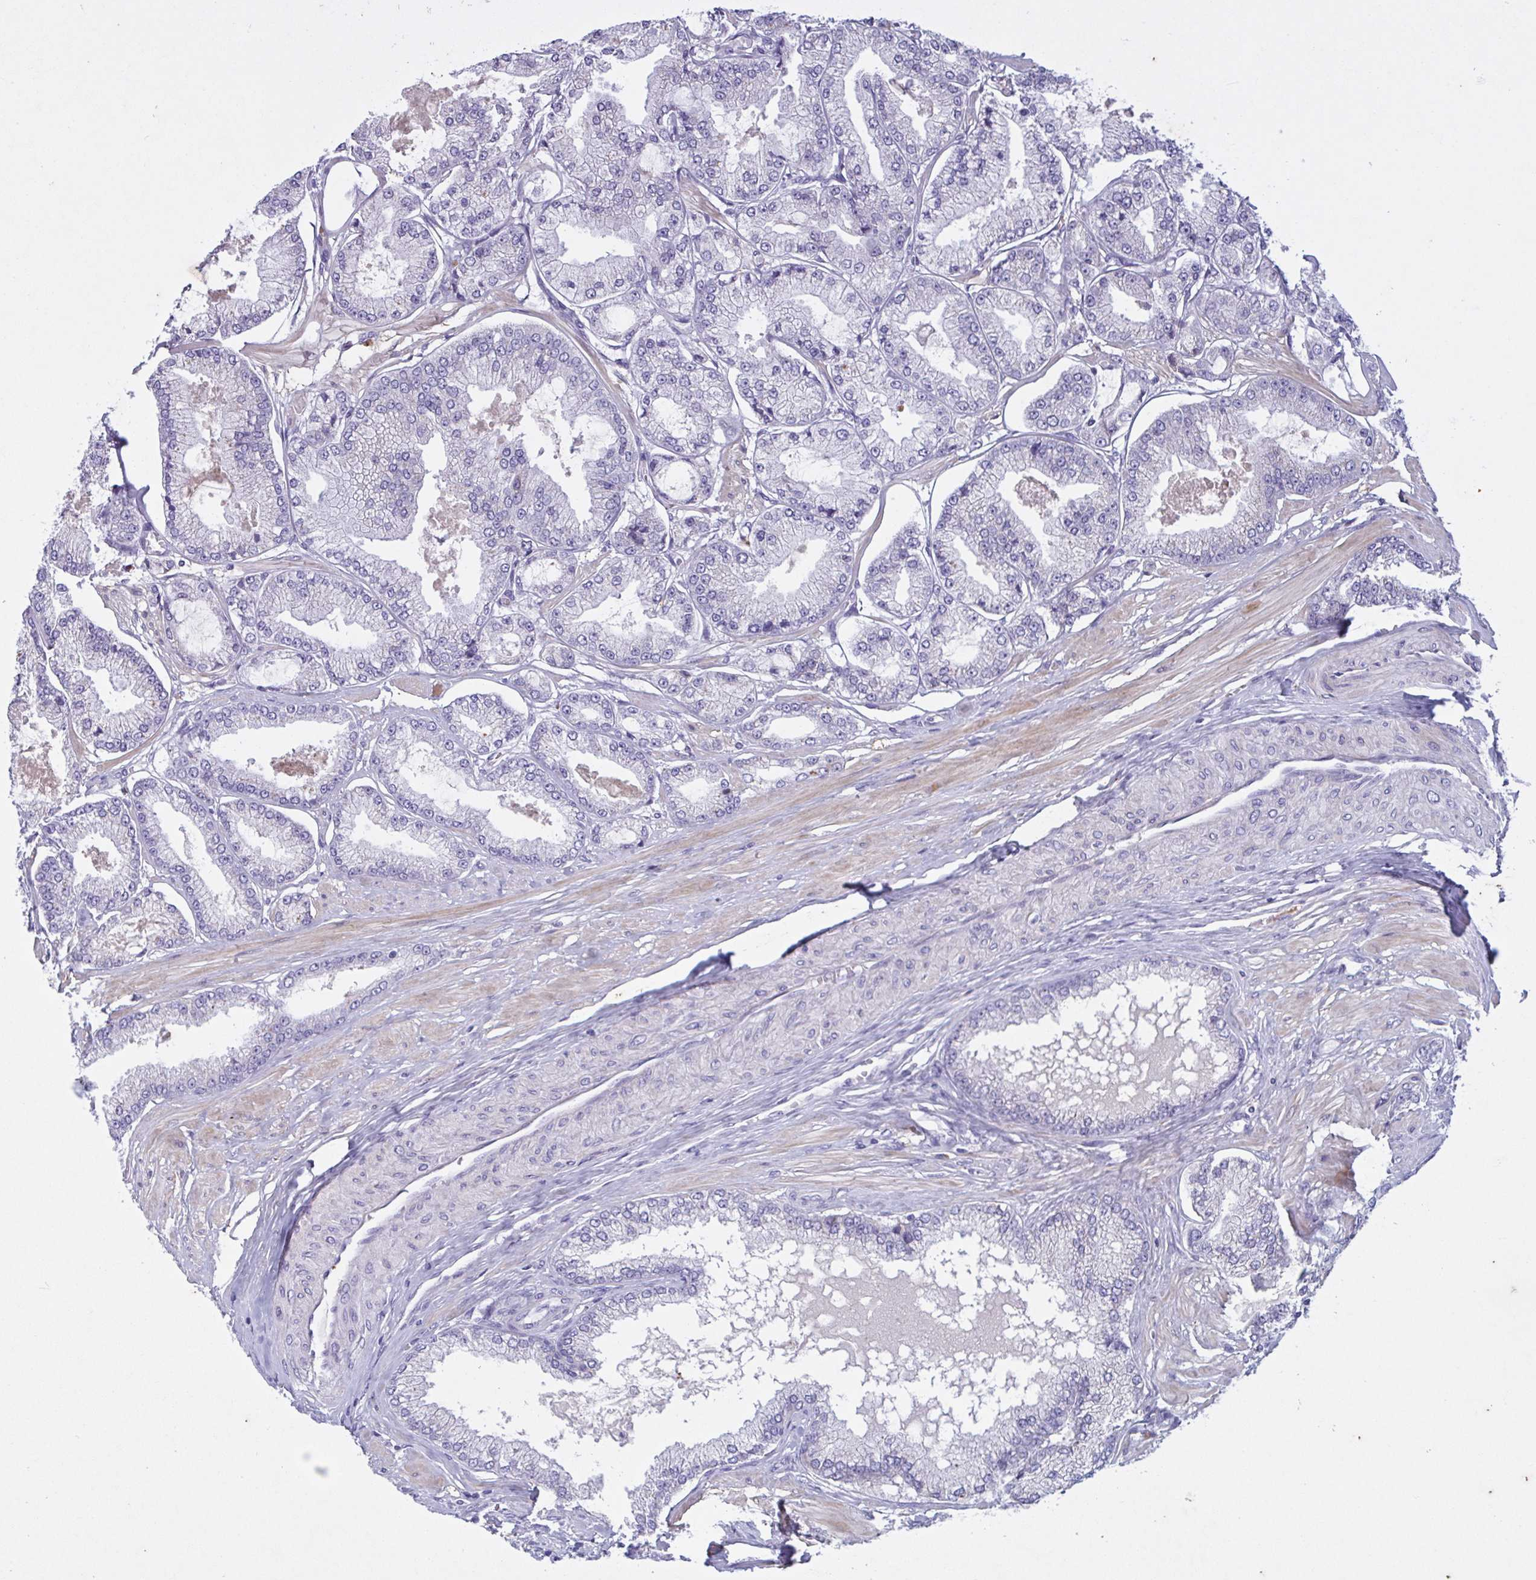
{"staining": {"intensity": "negative", "quantity": "none", "location": "none"}, "tissue": "prostate cancer", "cell_type": "Tumor cells", "image_type": "cancer", "snomed": [{"axis": "morphology", "description": "Adenocarcinoma, Low grade"}, {"axis": "topography", "description": "Prostate"}], "caption": "Human prostate cancer (low-grade adenocarcinoma) stained for a protein using IHC reveals no staining in tumor cells.", "gene": "F13B", "patient": {"sex": "male", "age": 55}}